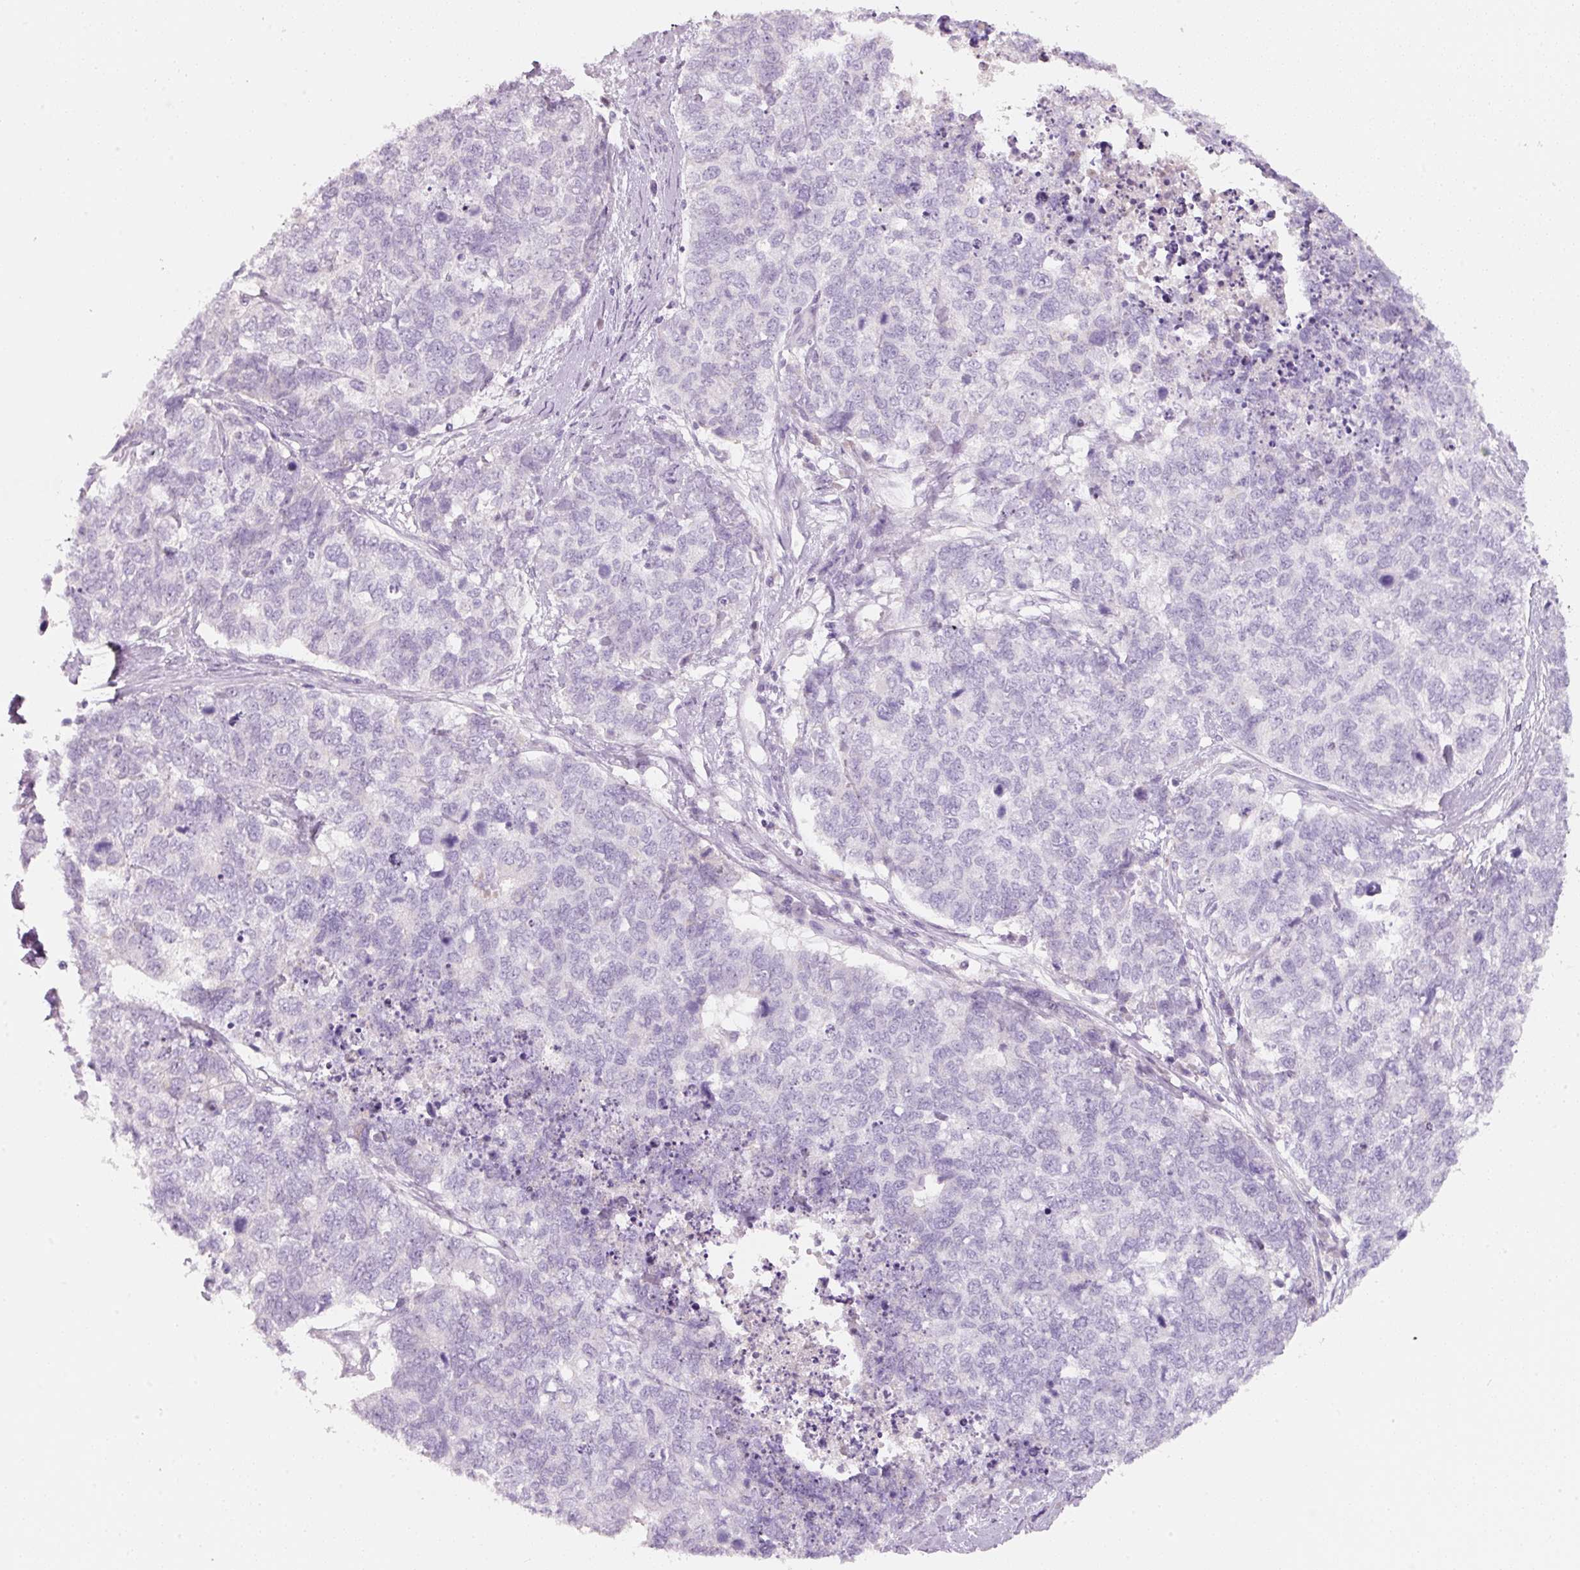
{"staining": {"intensity": "negative", "quantity": "none", "location": "none"}, "tissue": "cervical cancer", "cell_type": "Tumor cells", "image_type": "cancer", "snomed": [{"axis": "morphology", "description": "Squamous cell carcinoma, NOS"}, {"axis": "topography", "description": "Cervix"}], "caption": "This is an IHC image of human cervical cancer. There is no expression in tumor cells.", "gene": "ENSG00000206549", "patient": {"sex": "female", "age": 63}}